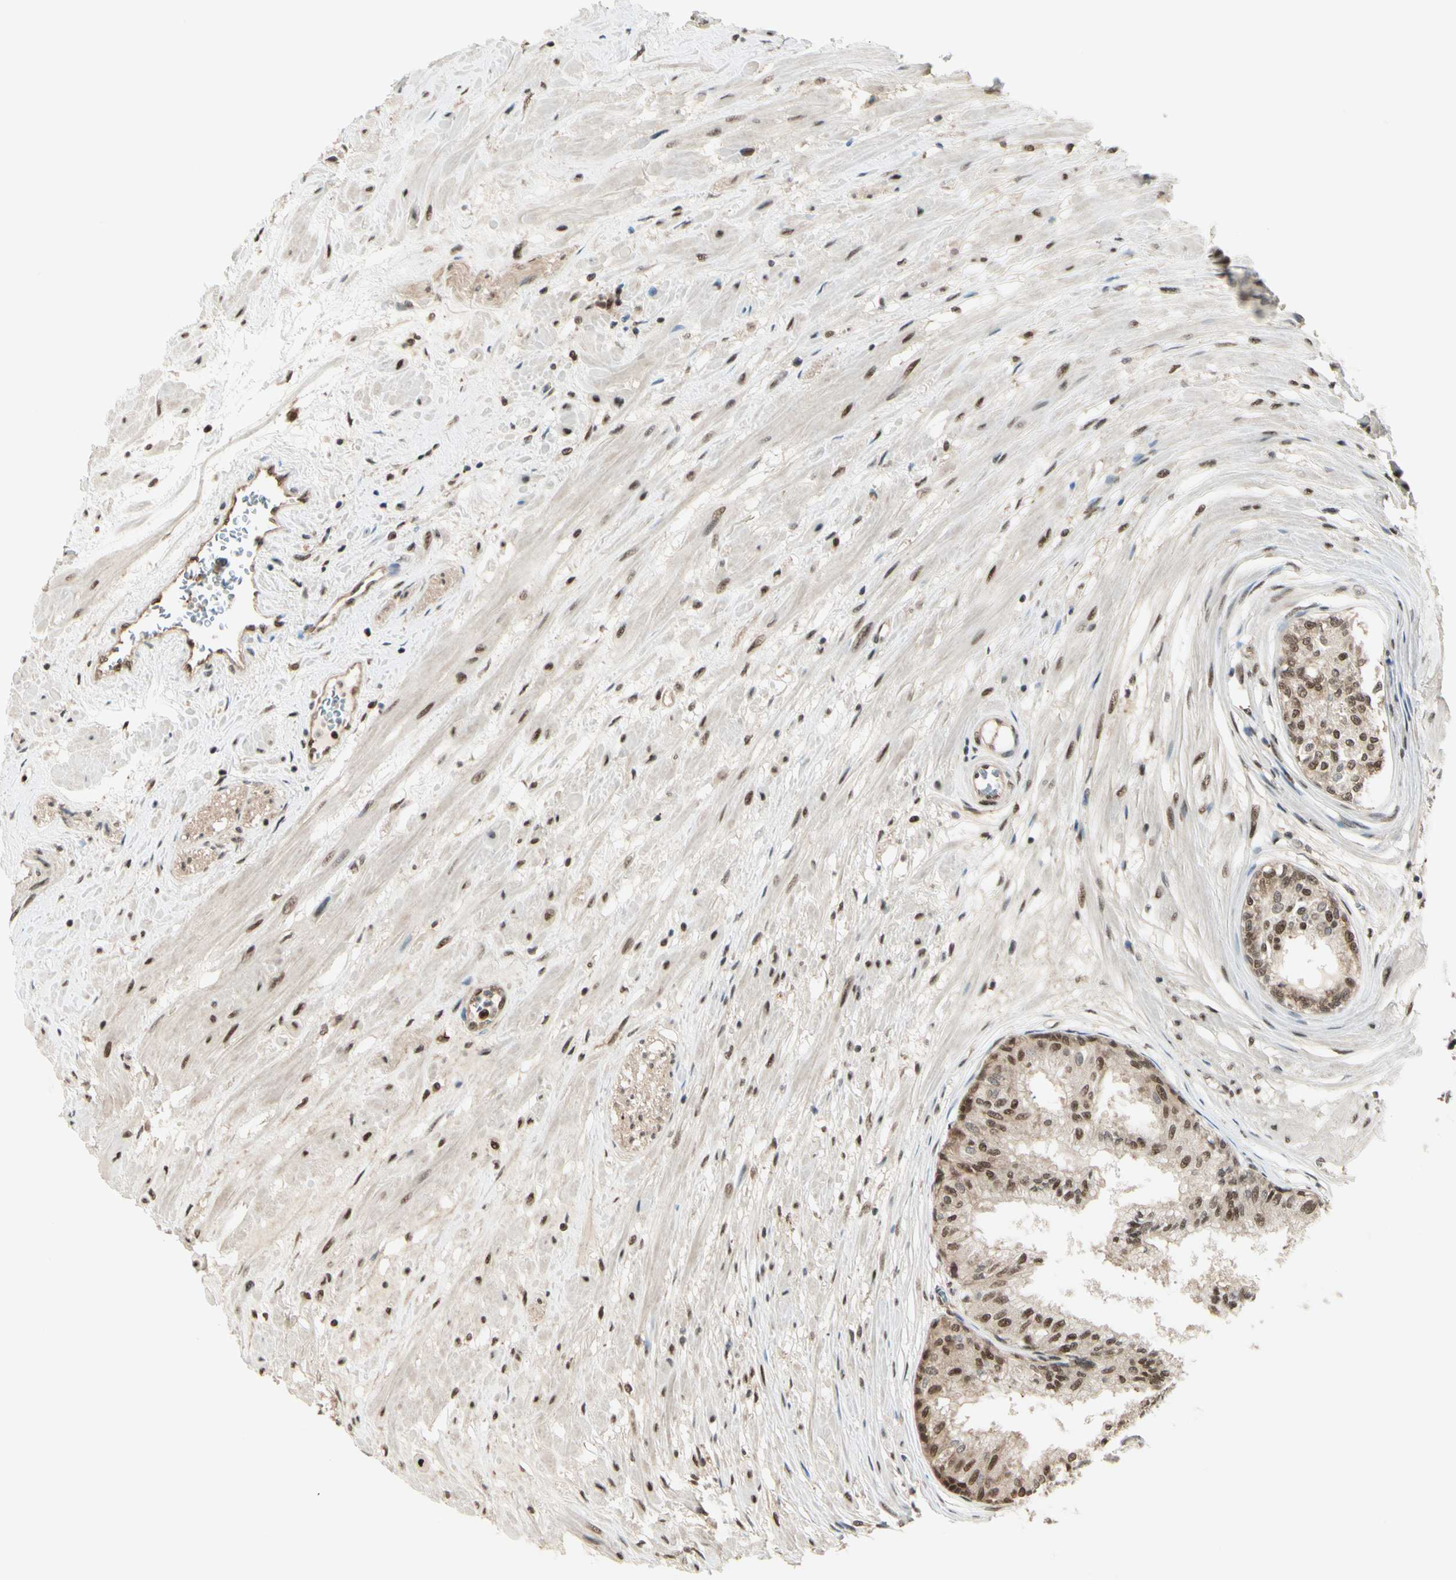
{"staining": {"intensity": "strong", "quantity": ">75%", "location": "cytoplasmic/membranous,nuclear"}, "tissue": "prostate", "cell_type": "Glandular cells", "image_type": "normal", "snomed": [{"axis": "morphology", "description": "Normal tissue, NOS"}, {"axis": "topography", "description": "Prostate"}, {"axis": "topography", "description": "Seminal veicle"}], "caption": "A micrograph of human prostate stained for a protein exhibits strong cytoplasmic/membranous,nuclear brown staining in glandular cells. Nuclei are stained in blue.", "gene": "HSF1", "patient": {"sex": "male", "age": 60}}